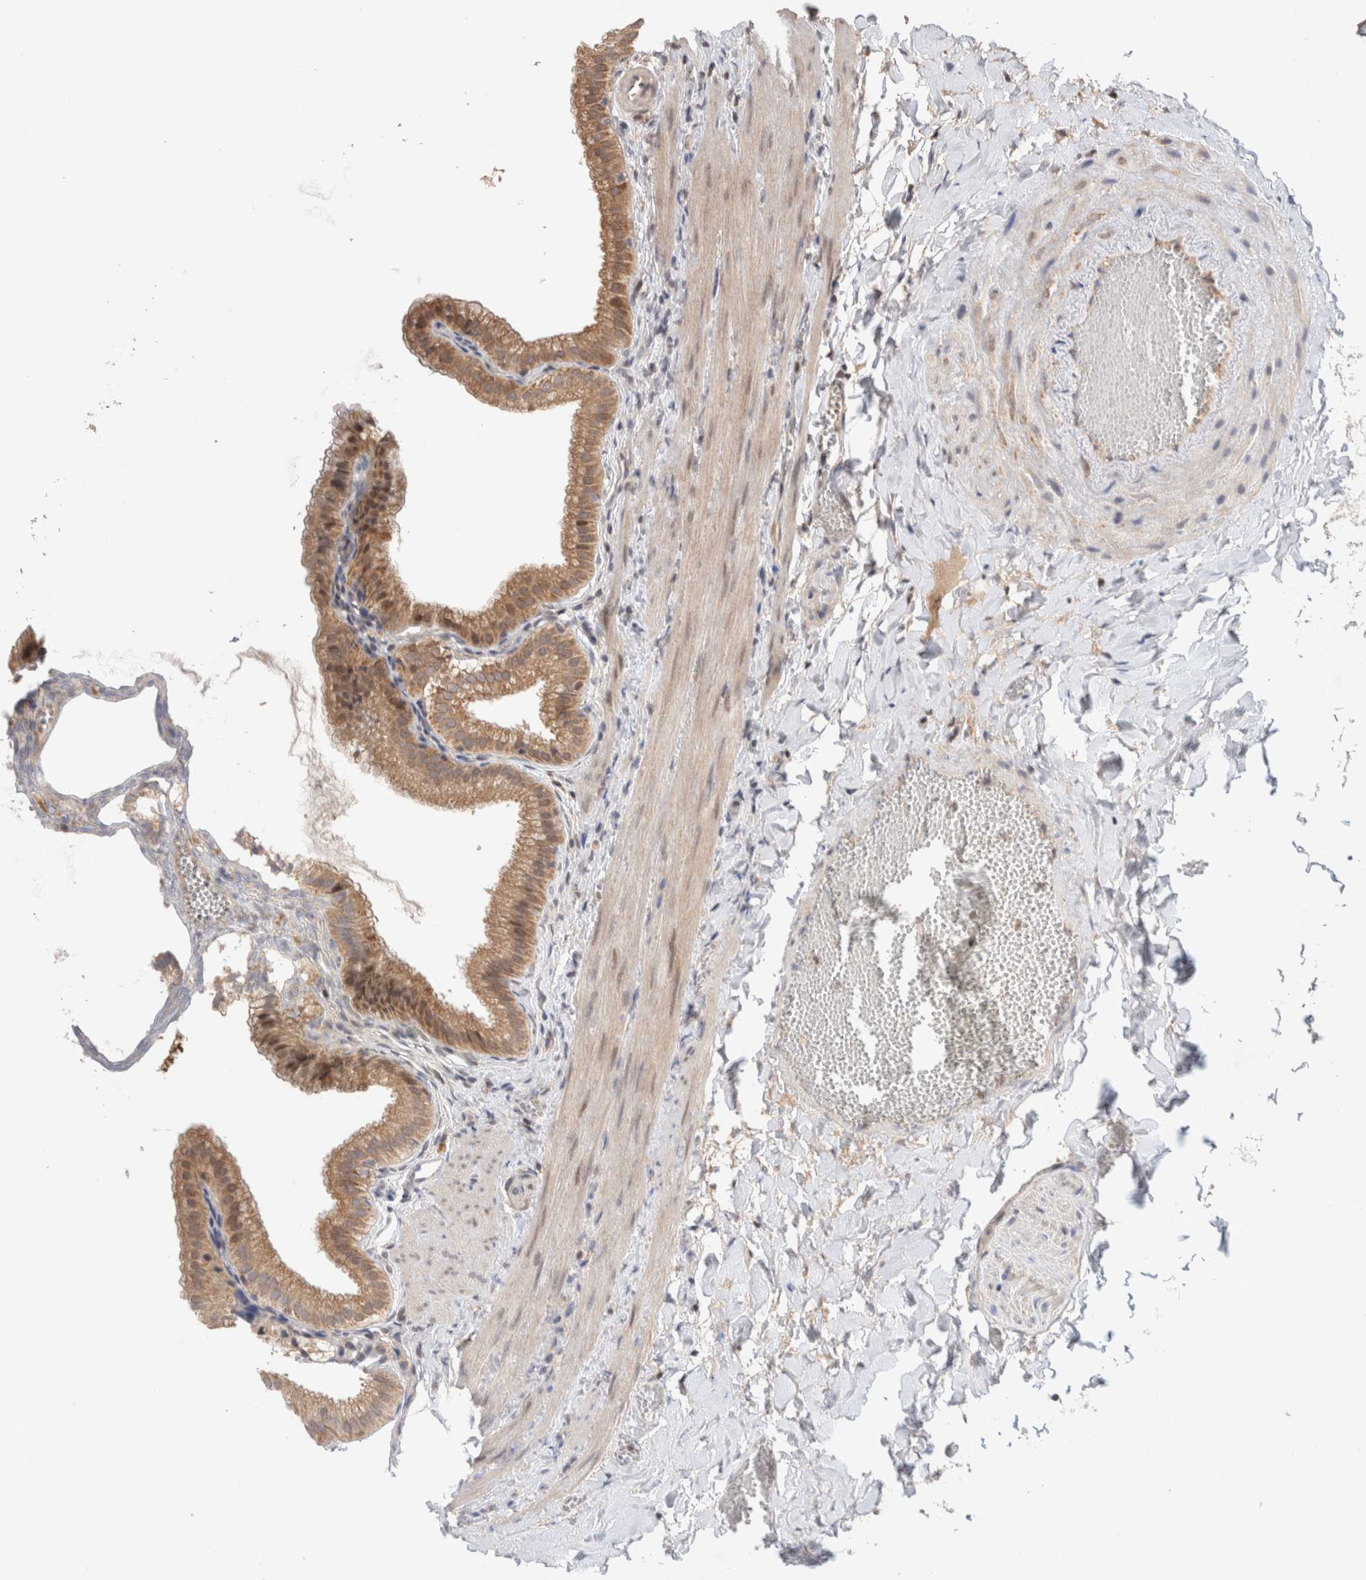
{"staining": {"intensity": "moderate", "quantity": ">75%", "location": "cytoplasmic/membranous"}, "tissue": "gallbladder", "cell_type": "Glandular cells", "image_type": "normal", "snomed": [{"axis": "morphology", "description": "Normal tissue, NOS"}, {"axis": "topography", "description": "Gallbladder"}], "caption": "Human gallbladder stained with a brown dye reveals moderate cytoplasmic/membranous positive positivity in approximately >75% of glandular cells.", "gene": "SYDE2", "patient": {"sex": "male", "age": 38}}